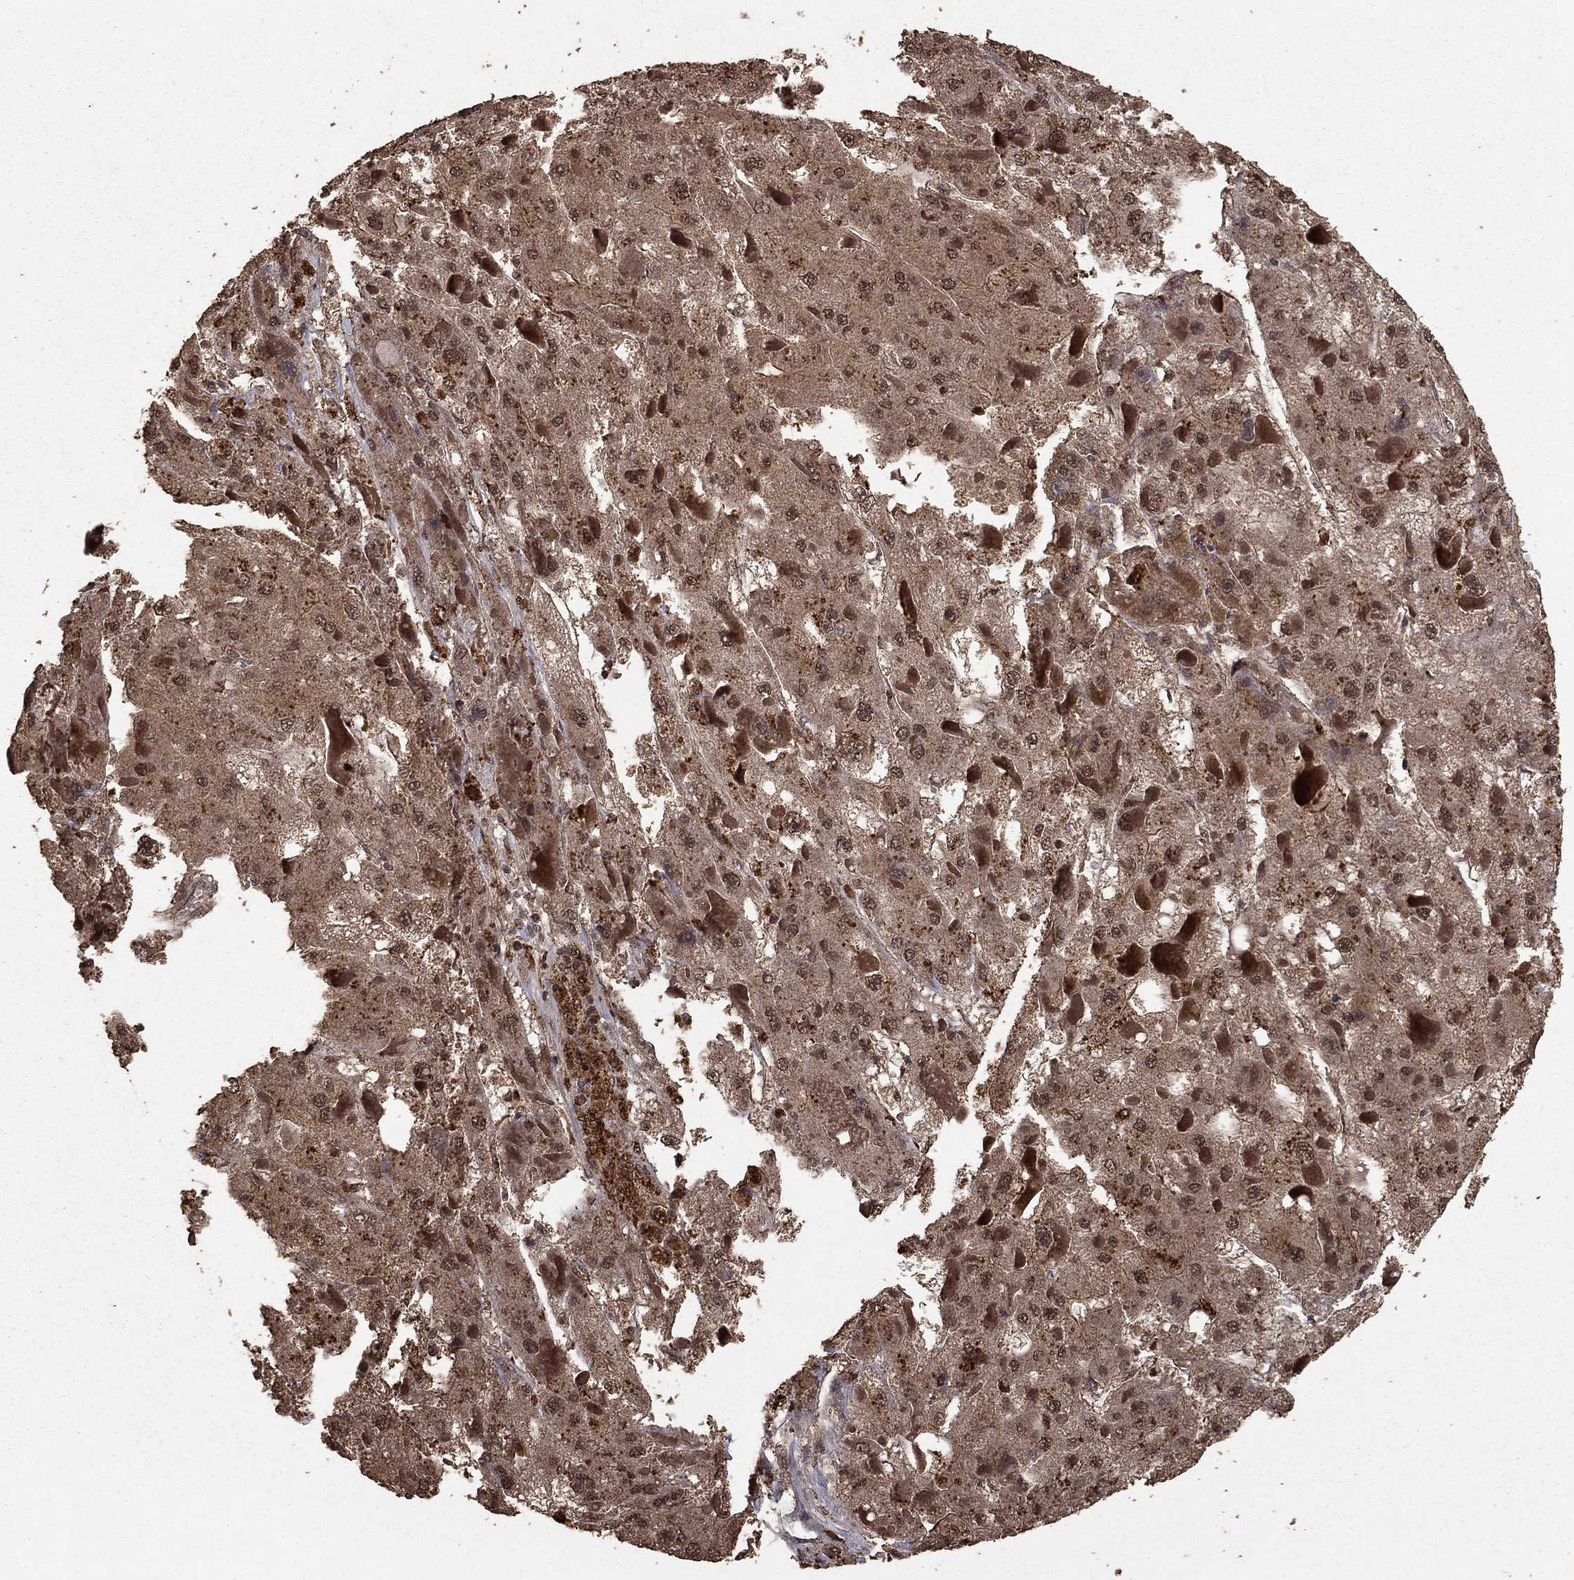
{"staining": {"intensity": "moderate", "quantity": "25%-75%", "location": "cytoplasmic/membranous,nuclear"}, "tissue": "liver cancer", "cell_type": "Tumor cells", "image_type": "cancer", "snomed": [{"axis": "morphology", "description": "Carcinoma, Hepatocellular, NOS"}, {"axis": "topography", "description": "Liver"}], "caption": "Brown immunohistochemical staining in liver cancer shows moderate cytoplasmic/membranous and nuclear staining in approximately 25%-75% of tumor cells.", "gene": "PRDM1", "patient": {"sex": "female", "age": 73}}